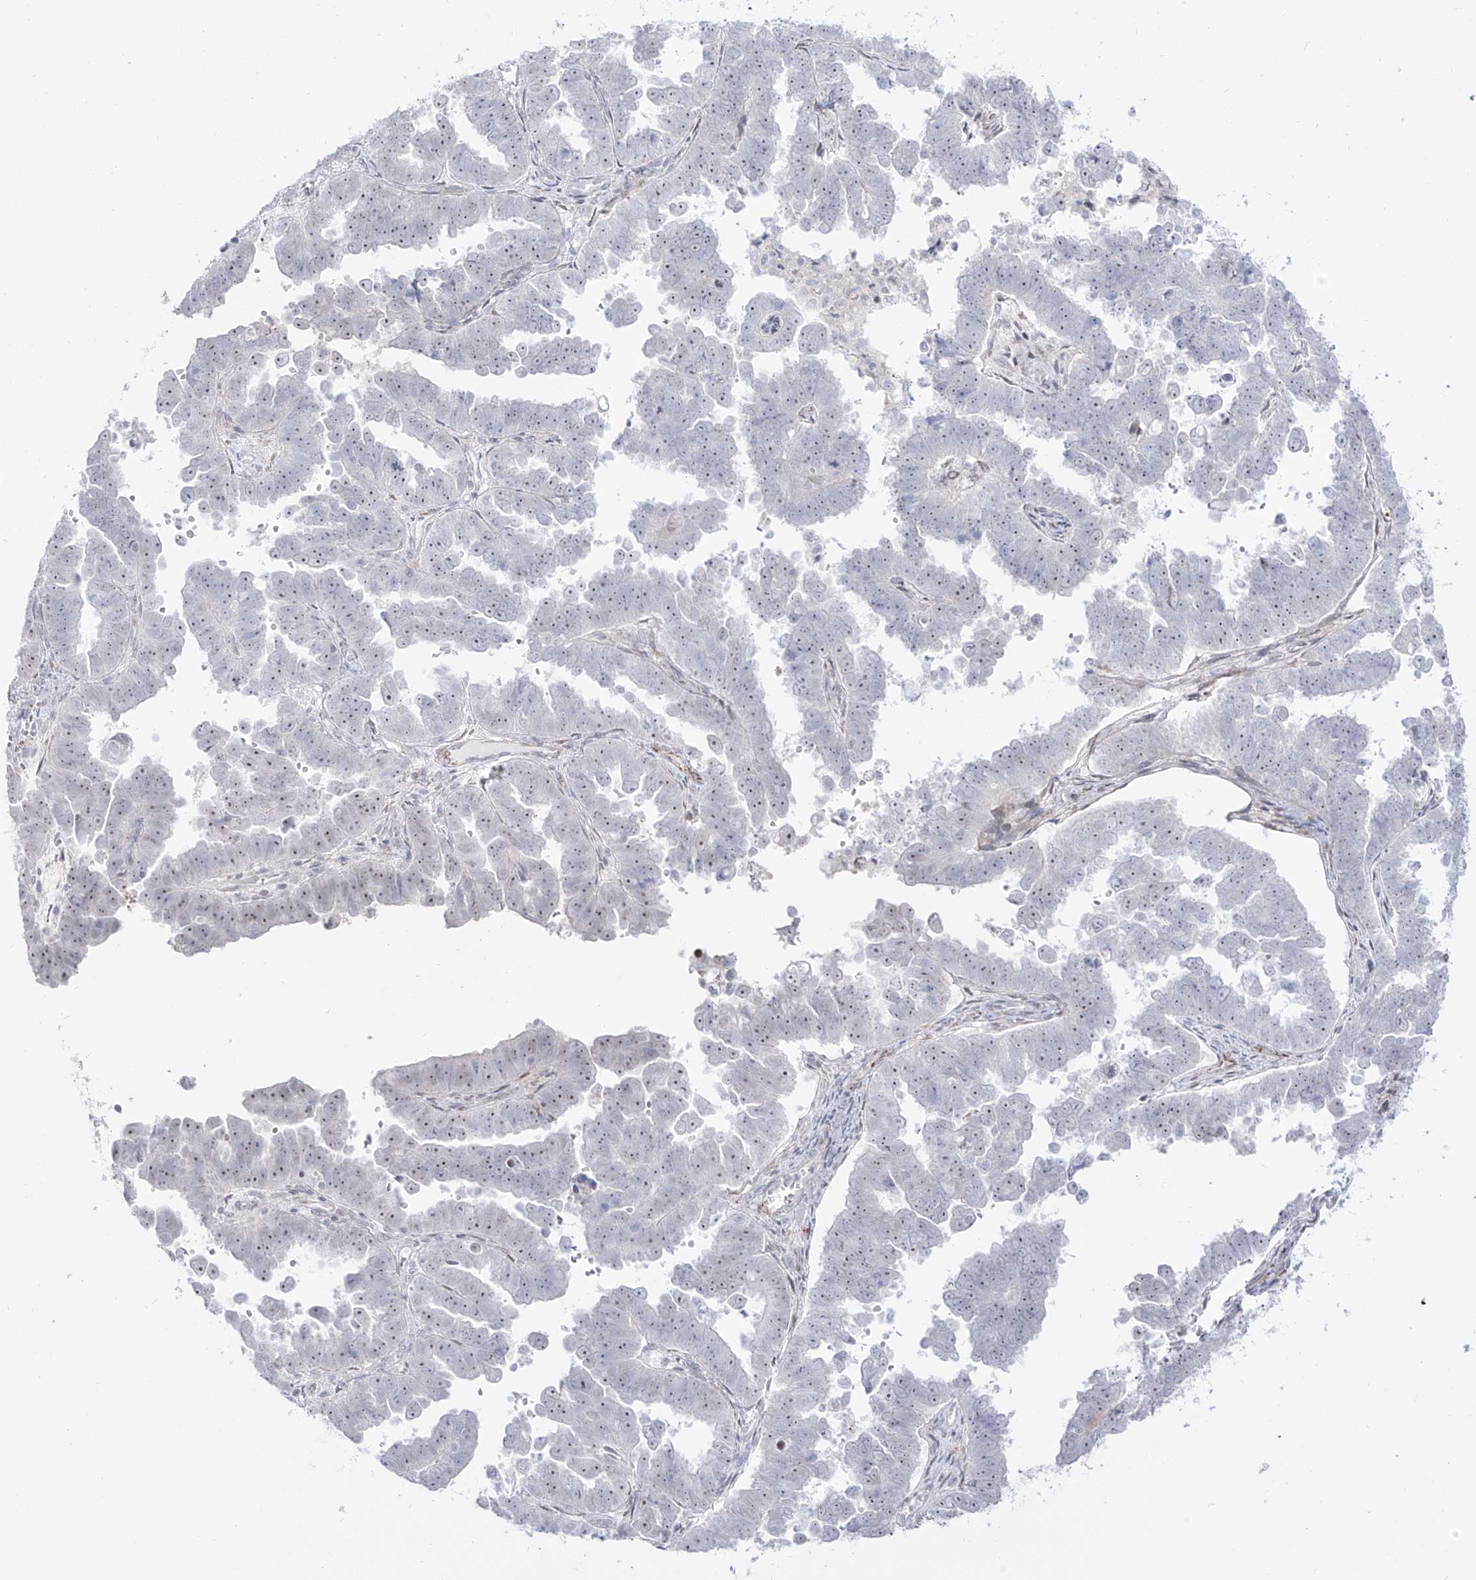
{"staining": {"intensity": "weak", "quantity": "<25%", "location": "nuclear"}, "tissue": "endometrial cancer", "cell_type": "Tumor cells", "image_type": "cancer", "snomed": [{"axis": "morphology", "description": "Adenocarcinoma, NOS"}, {"axis": "topography", "description": "Endometrium"}], "caption": "Micrograph shows no significant protein positivity in tumor cells of endometrial cancer (adenocarcinoma).", "gene": "ZNF180", "patient": {"sex": "female", "age": 75}}